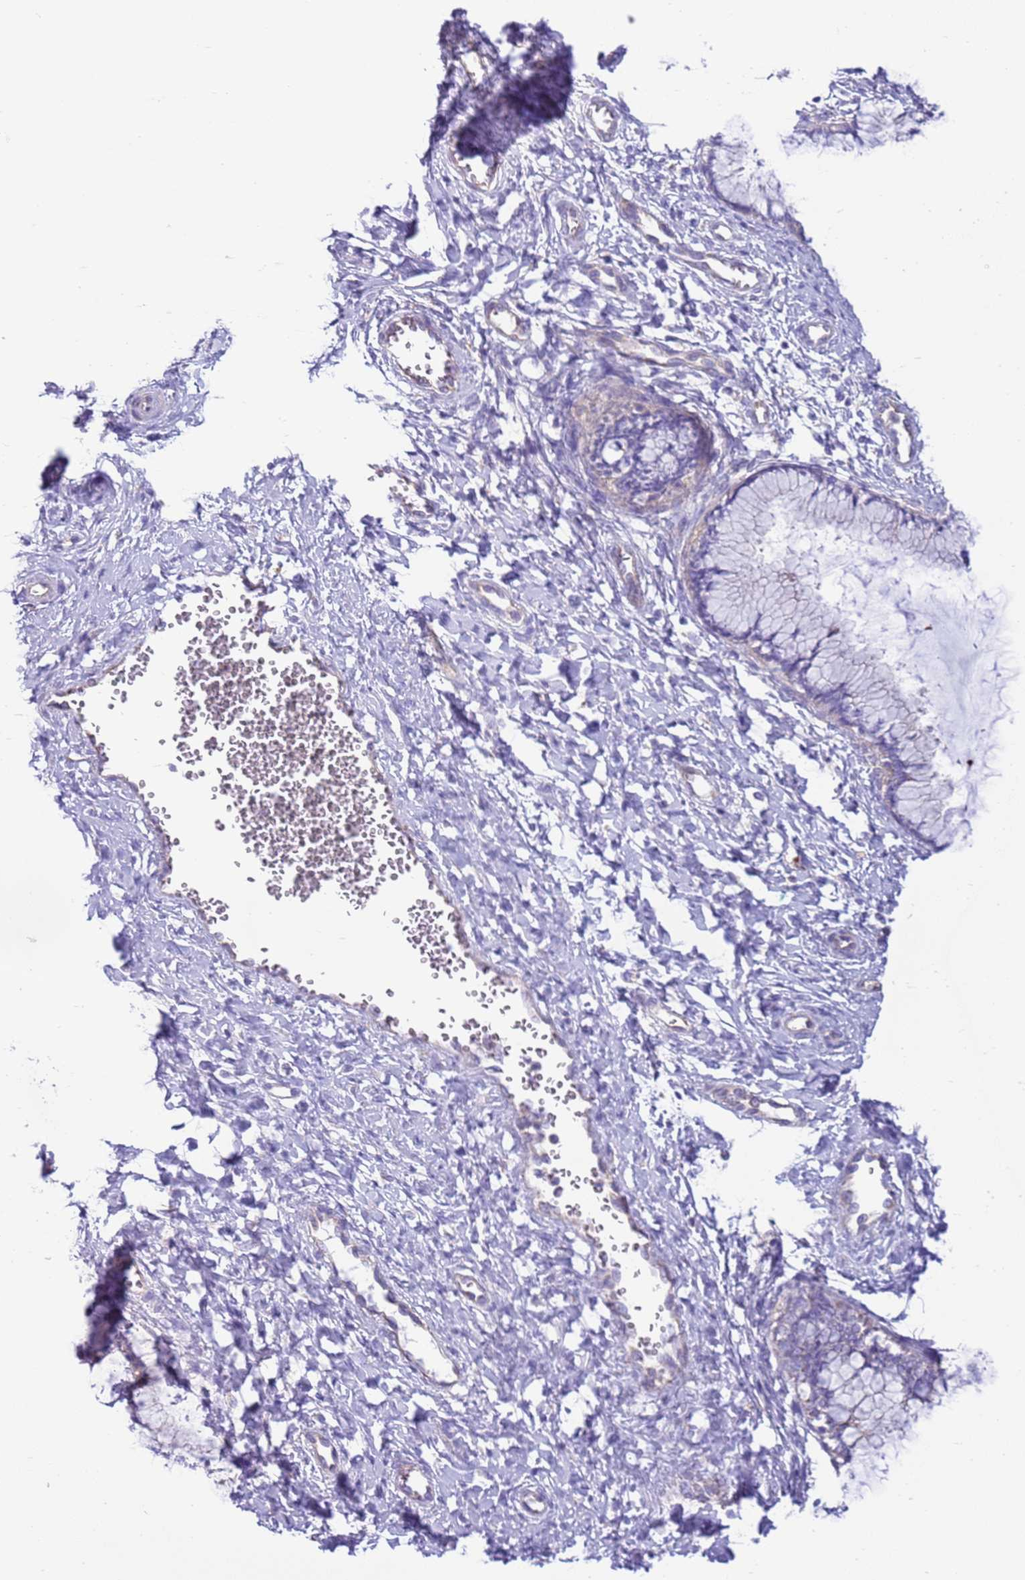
{"staining": {"intensity": "negative", "quantity": "none", "location": "none"}, "tissue": "cervix", "cell_type": "Glandular cells", "image_type": "normal", "snomed": [{"axis": "morphology", "description": "Normal tissue, NOS"}, {"axis": "morphology", "description": "Adenocarcinoma, NOS"}, {"axis": "topography", "description": "Cervix"}], "caption": "Glandular cells are negative for brown protein staining in normal cervix. Brightfield microscopy of IHC stained with DAB (brown) and hematoxylin (blue), captured at high magnification.", "gene": "VARS1", "patient": {"sex": "female", "age": 29}}